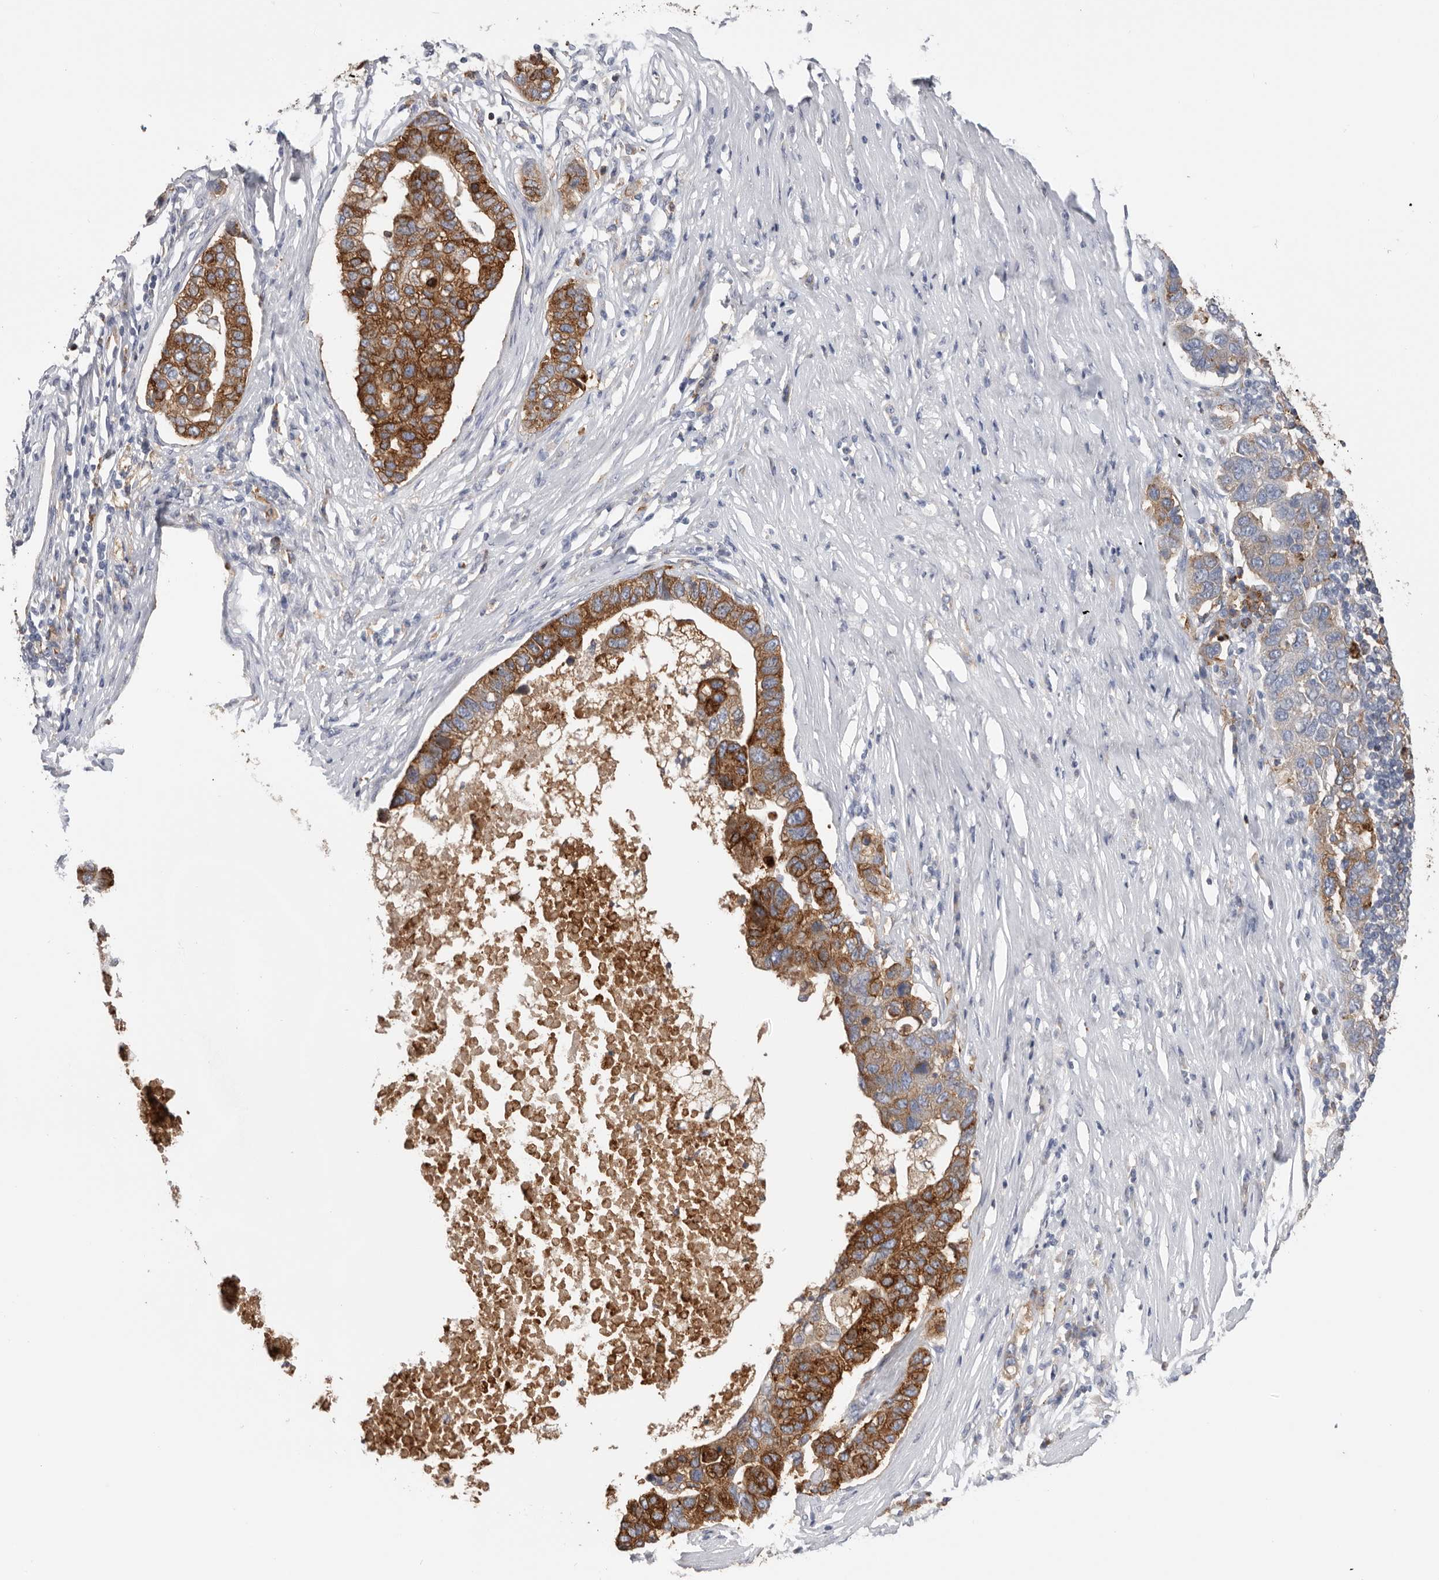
{"staining": {"intensity": "strong", "quantity": ">75%", "location": "cytoplasmic/membranous"}, "tissue": "pancreatic cancer", "cell_type": "Tumor cells", "image_type": "cancer", "snomed": [{"axis": "morphology", "description": "Adenocarcinoma, NOS"}, {"axis": "topography", "description": "Pancreas"}], "caption": "Immunohistochemical staining of human pancreatic cancer exhibits high levels of strong cytoplasmic/membranous protein staining in approximately >75% of tumor cells.", "gene": "TFRC", "patient": {"sex": "female", "age": 61}}